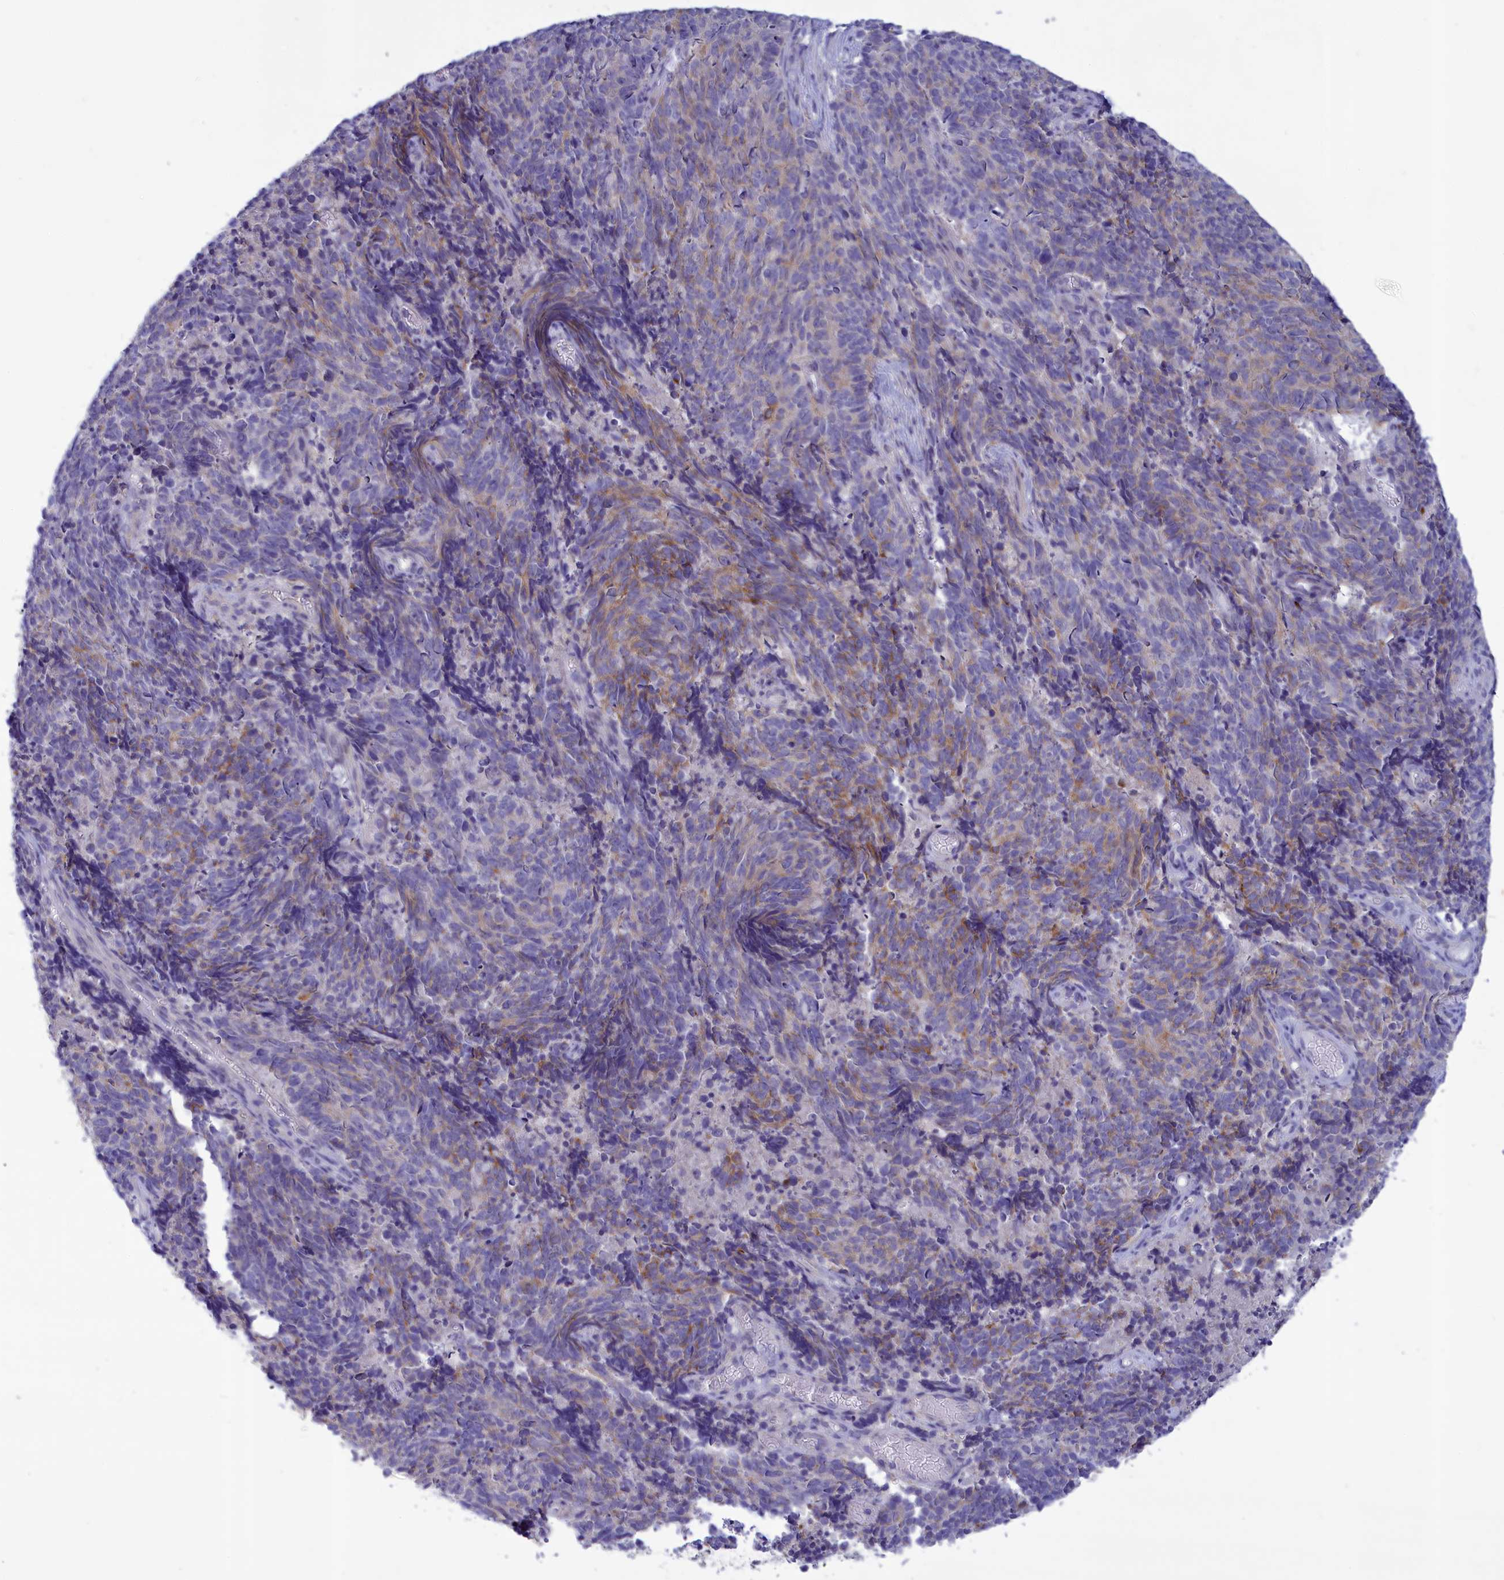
{"staining": {"intensity": "moderate", "quantity": "<25%", "location": "cytoplasmic/membranous"}, "tissue": "cervical cancer", "cell_type": "Tumor cells", "image_type": "cancer", "snomed": [{"axis": "morphology", "description": "Squamous cell carcinoma, NOS"}, {"axis": "topography", "description": "Cervix"}], "caption": "Human cervical squamous cell carcinoma stained with a brown dye reveals moderate cytoplasmic/membranous positive expression in about <25% of tumor cells.", "gene": "CORO2A", "patient": {"sex": "female", "age": 29}}